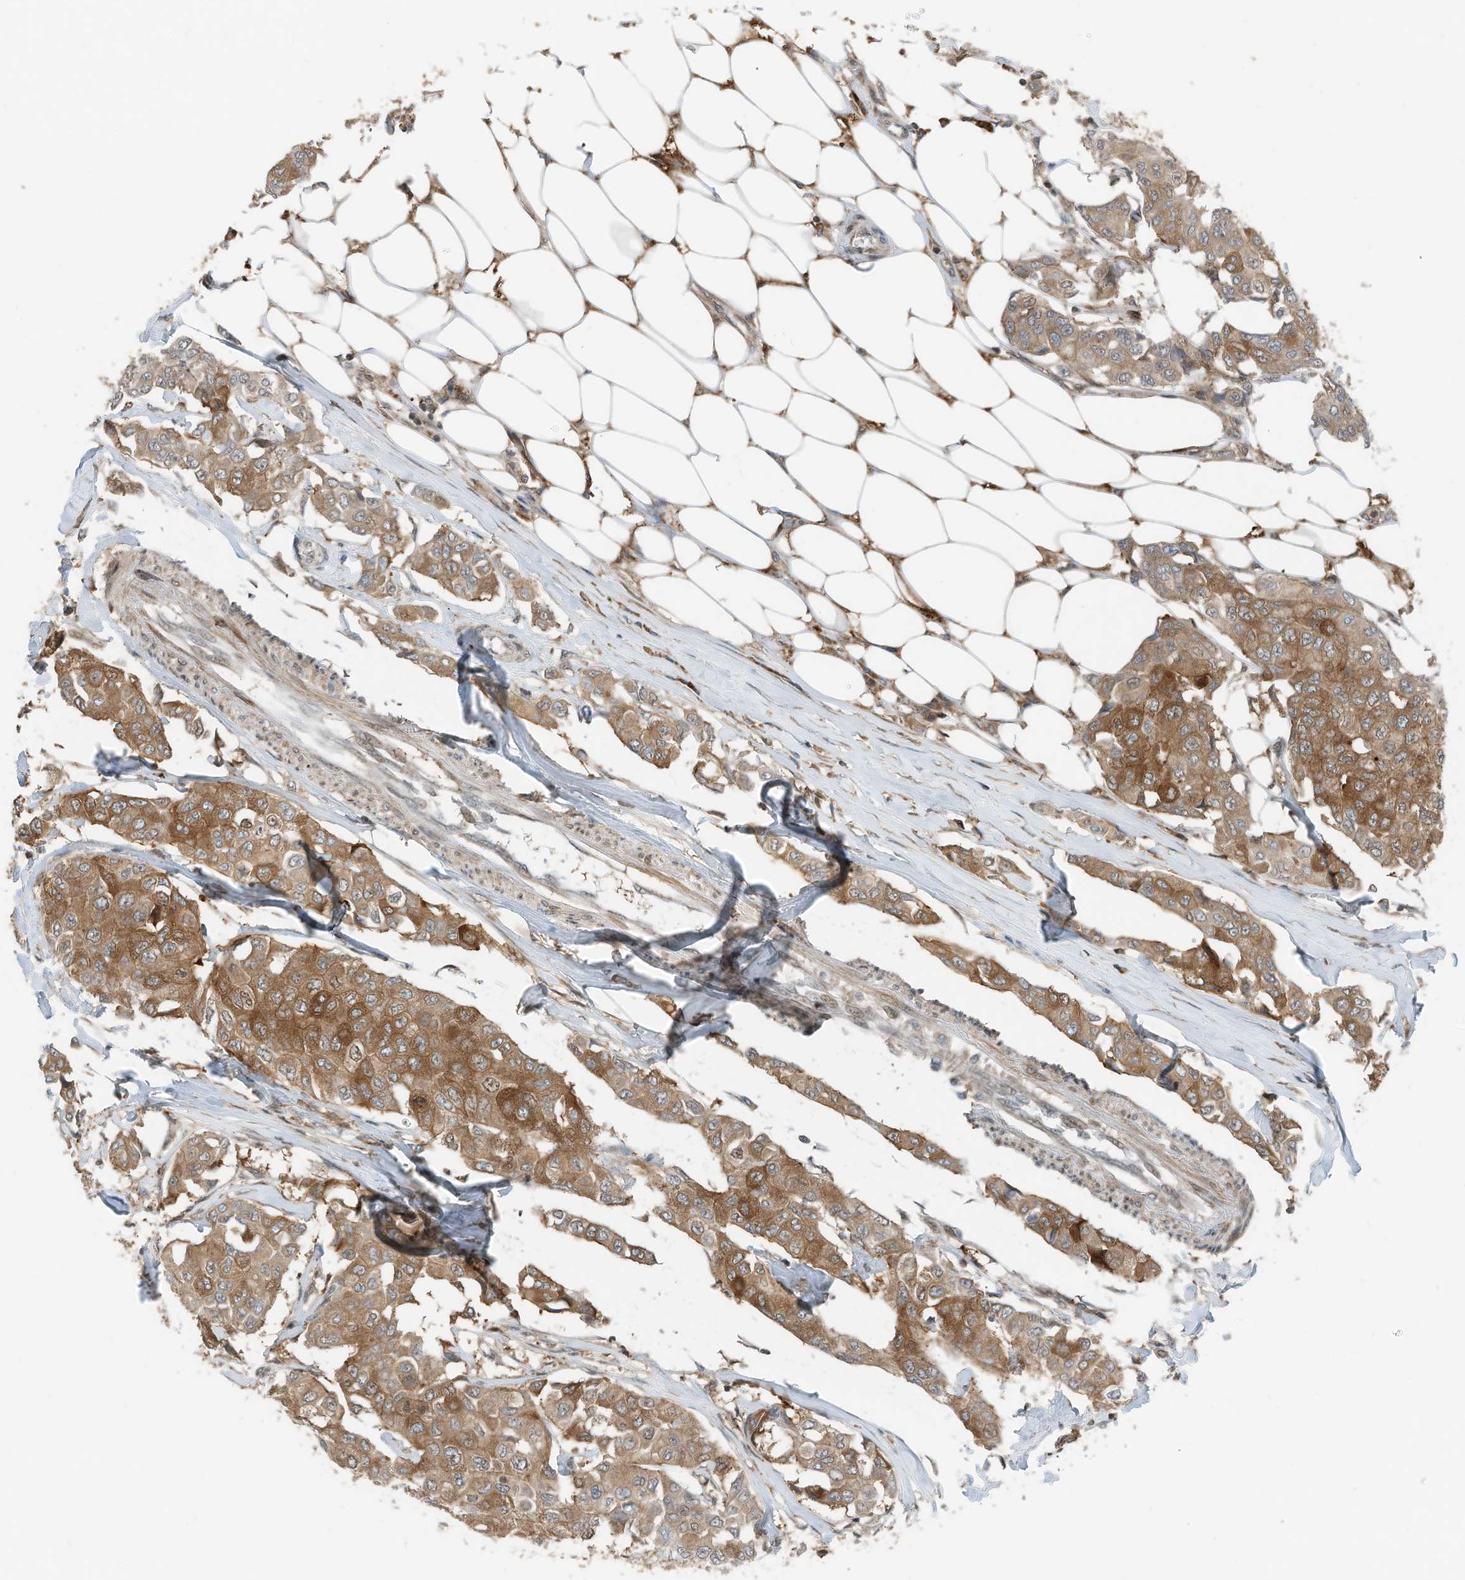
{"staining": {"intensity": "moderate", "quantity": ">75%", "location": "cytoplasmic/membranous"}, "tissue": "breast cancer", "cell_type": "Tumor cells", "image_type": "cancer", "snomed": [{"axis": "morphology", "description": "Duct carcinoma"}, {"axis": "topography", "description": "Breast"}], "caption": "Immunohistochemistry (IHC) (DAB (3,3'-diaminobenzidine)) staining of human breast cancer (intraductal carcinoma) shows moderate cytoplasmic/membranous protein staining in approximately >75% of tumor cells. (IHC, brightfield microscopy, high magnification).", "gene": "RMND1", "patient": {"sex": "female", "age": 80}}